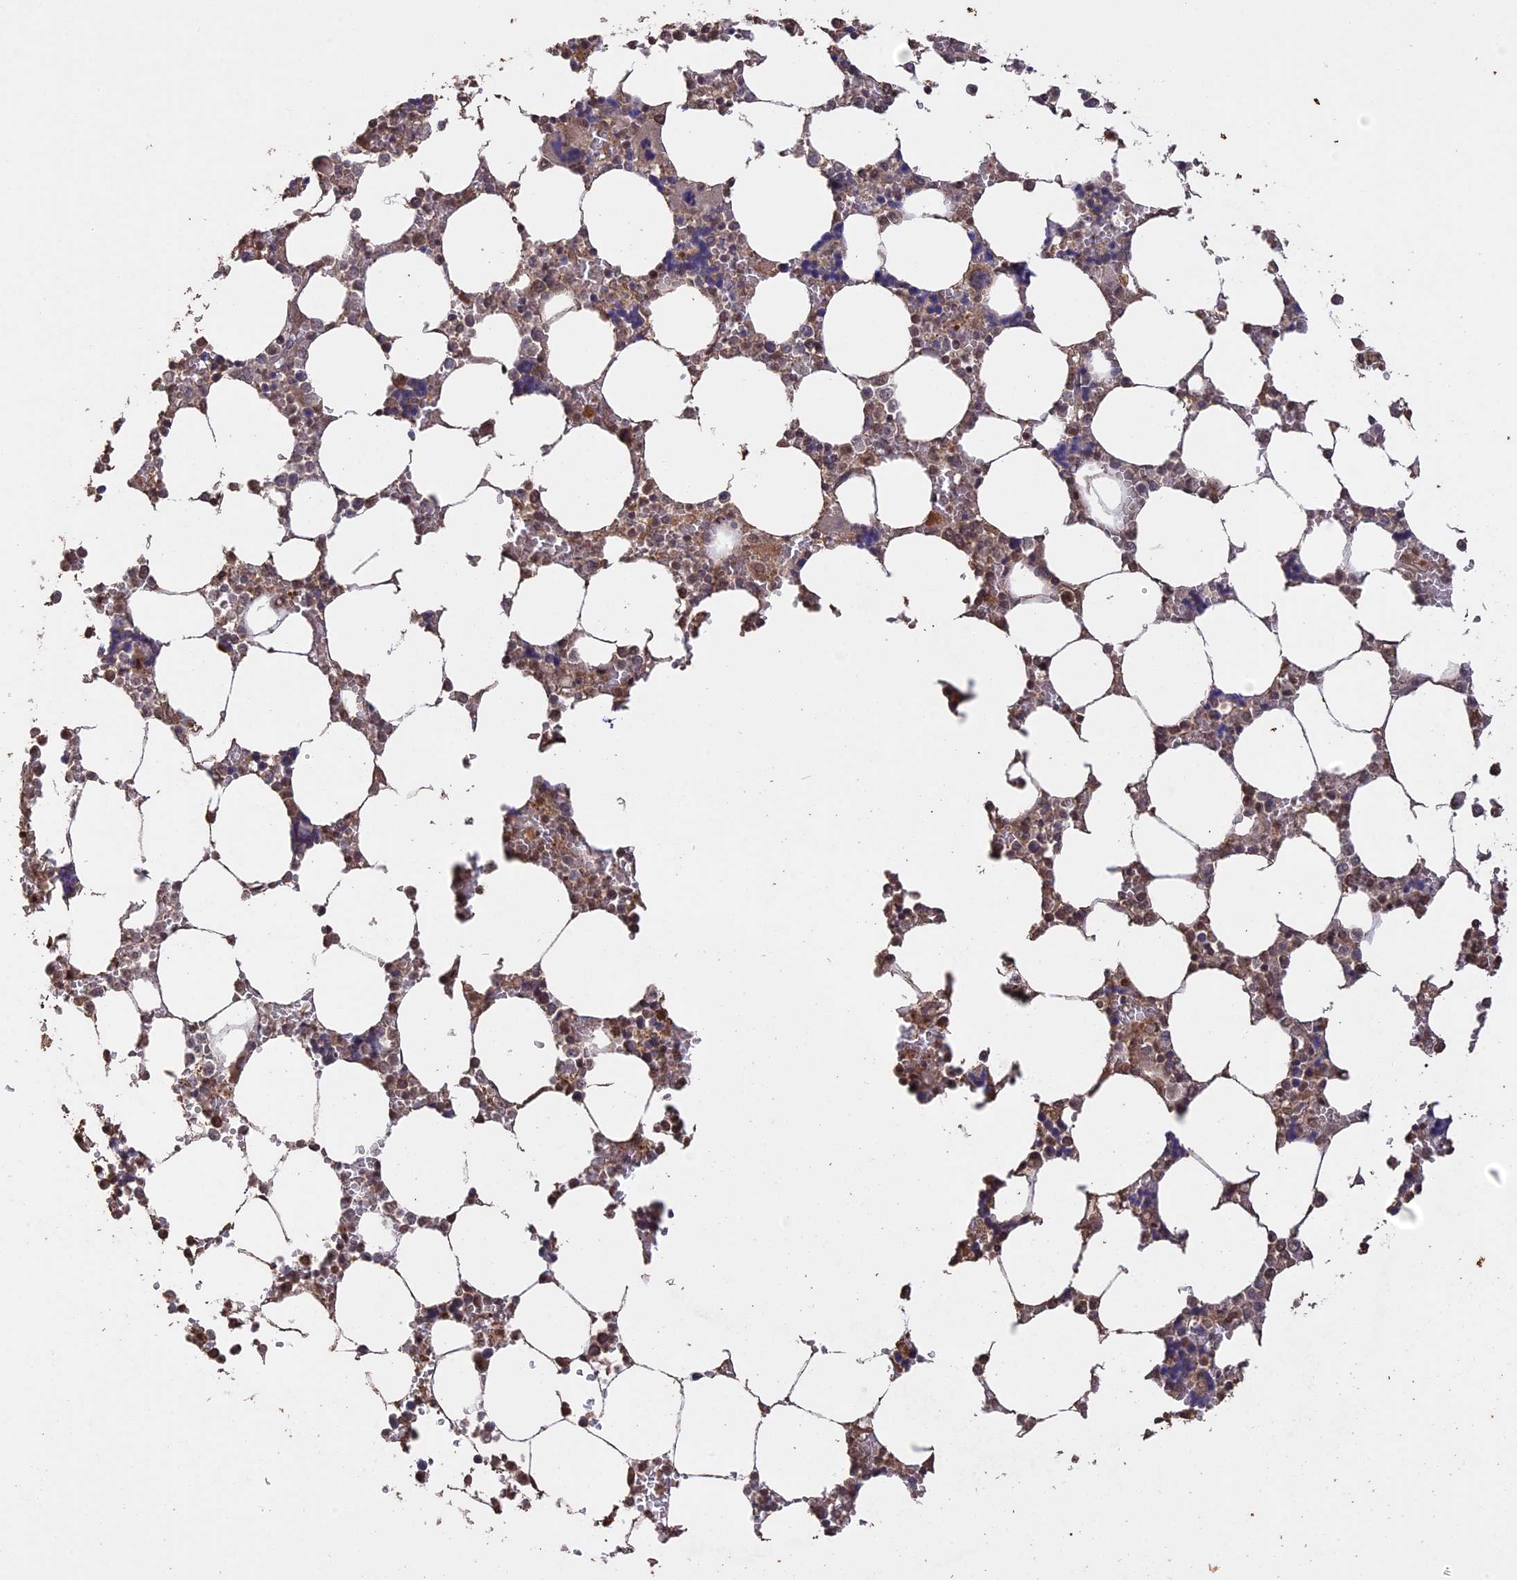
{"staining": {"intensity": "moderate", "quantity": "25%-75%", "location": "cytoplasmic/membranous,nuclear"}, "tissue": "bone marrow", "cell_type": "Hematopoietic cells", "image_type": "normal", "snomed": [{"axis": "morphology", "description": "Normal tissue, NOS"}, {"axis": "topography", "description": "Bone marrow"}], "caption": "High-power microscopy captured an IHC photomicrograph of unremarkable bone marrow, revealing moderate cytoplasmic/membranous,nuclear expression in about 25%-75% of hematopoietic cells.", "gene": "PSMC6", "patient": {"sex": "male", "age": 64}}